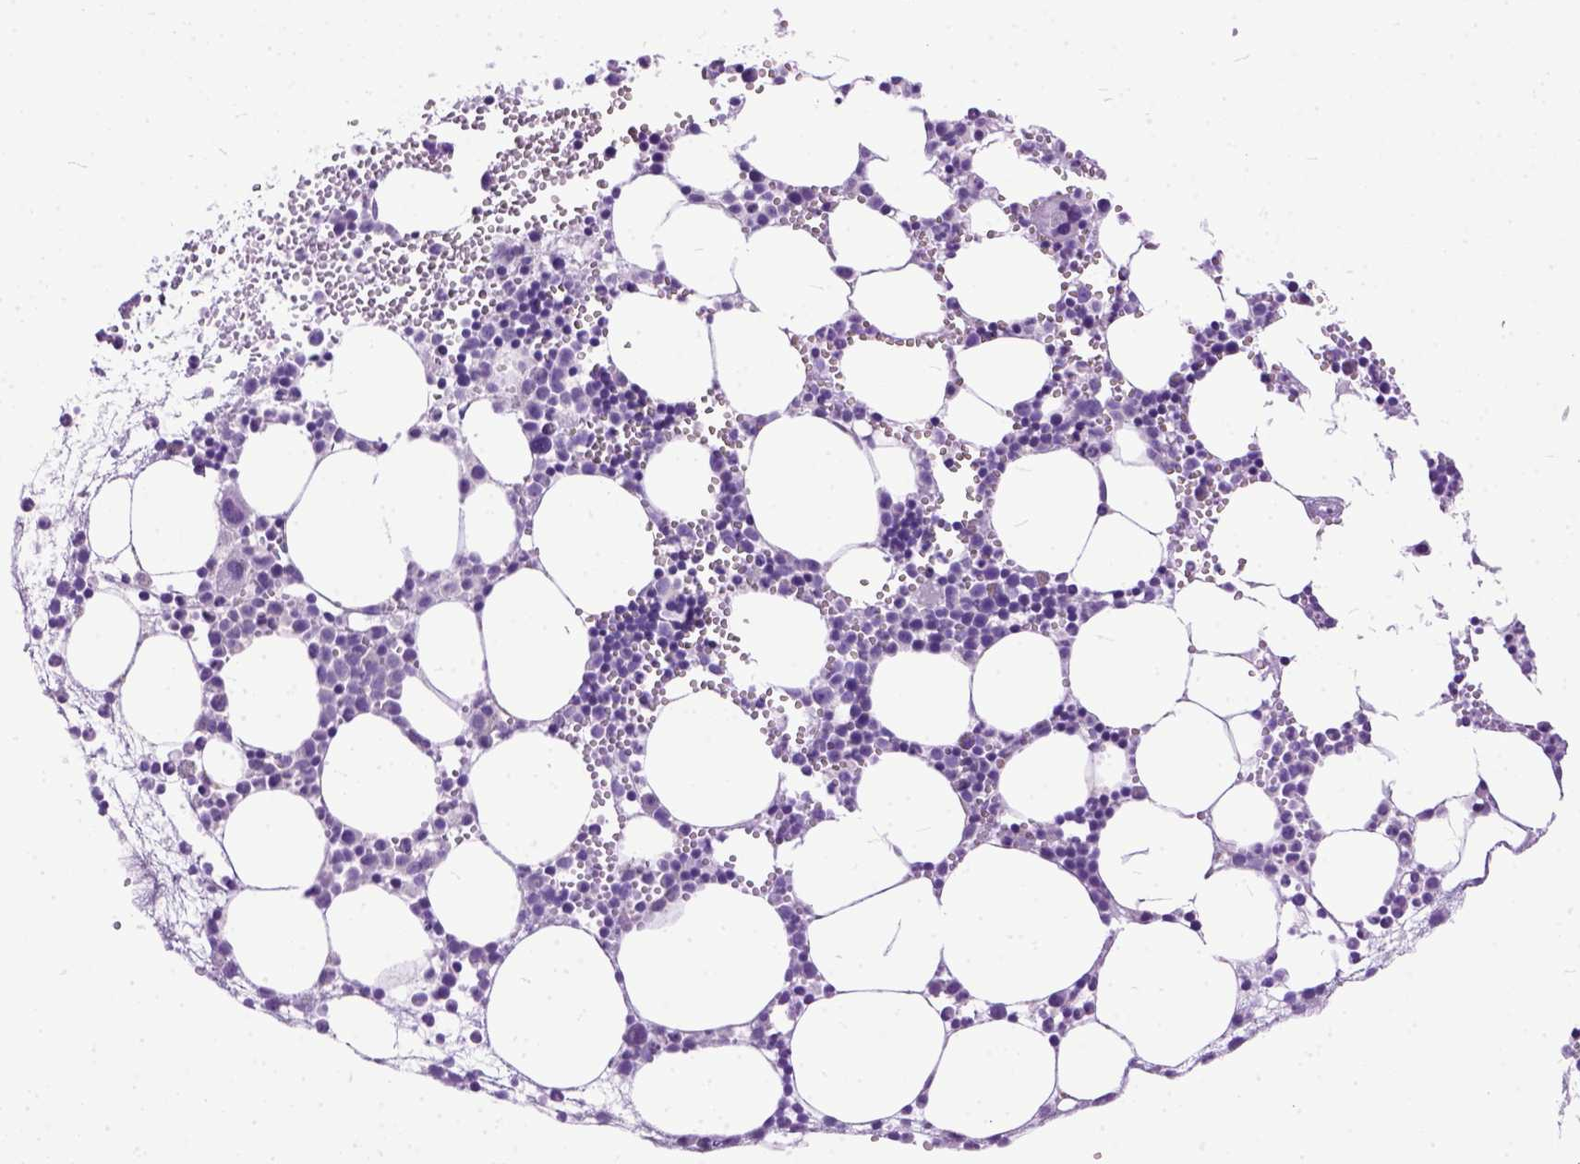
{"staining": {"intensity": "negative", "quantity": "none", "location": "none"}, "tissue": "bone marrow", "cell_type": "Hematopoietic cells", "image_type": "normal", "snomed": [{"axis": "morphology", "description": "Normal tissue, NOS"}, {"axis": "topography", "description": "Bone marrow"}], "caption": "Hematopoietic cells are negative for brown protein staining in unremarkable bone marrow. (DAB (3,3'-diaminobenzidine) immunohistochemistry visualized using brightfield microscopy, high magnification).", "gene": "PPL", "patient": {"sex": "male", "age": 89}}